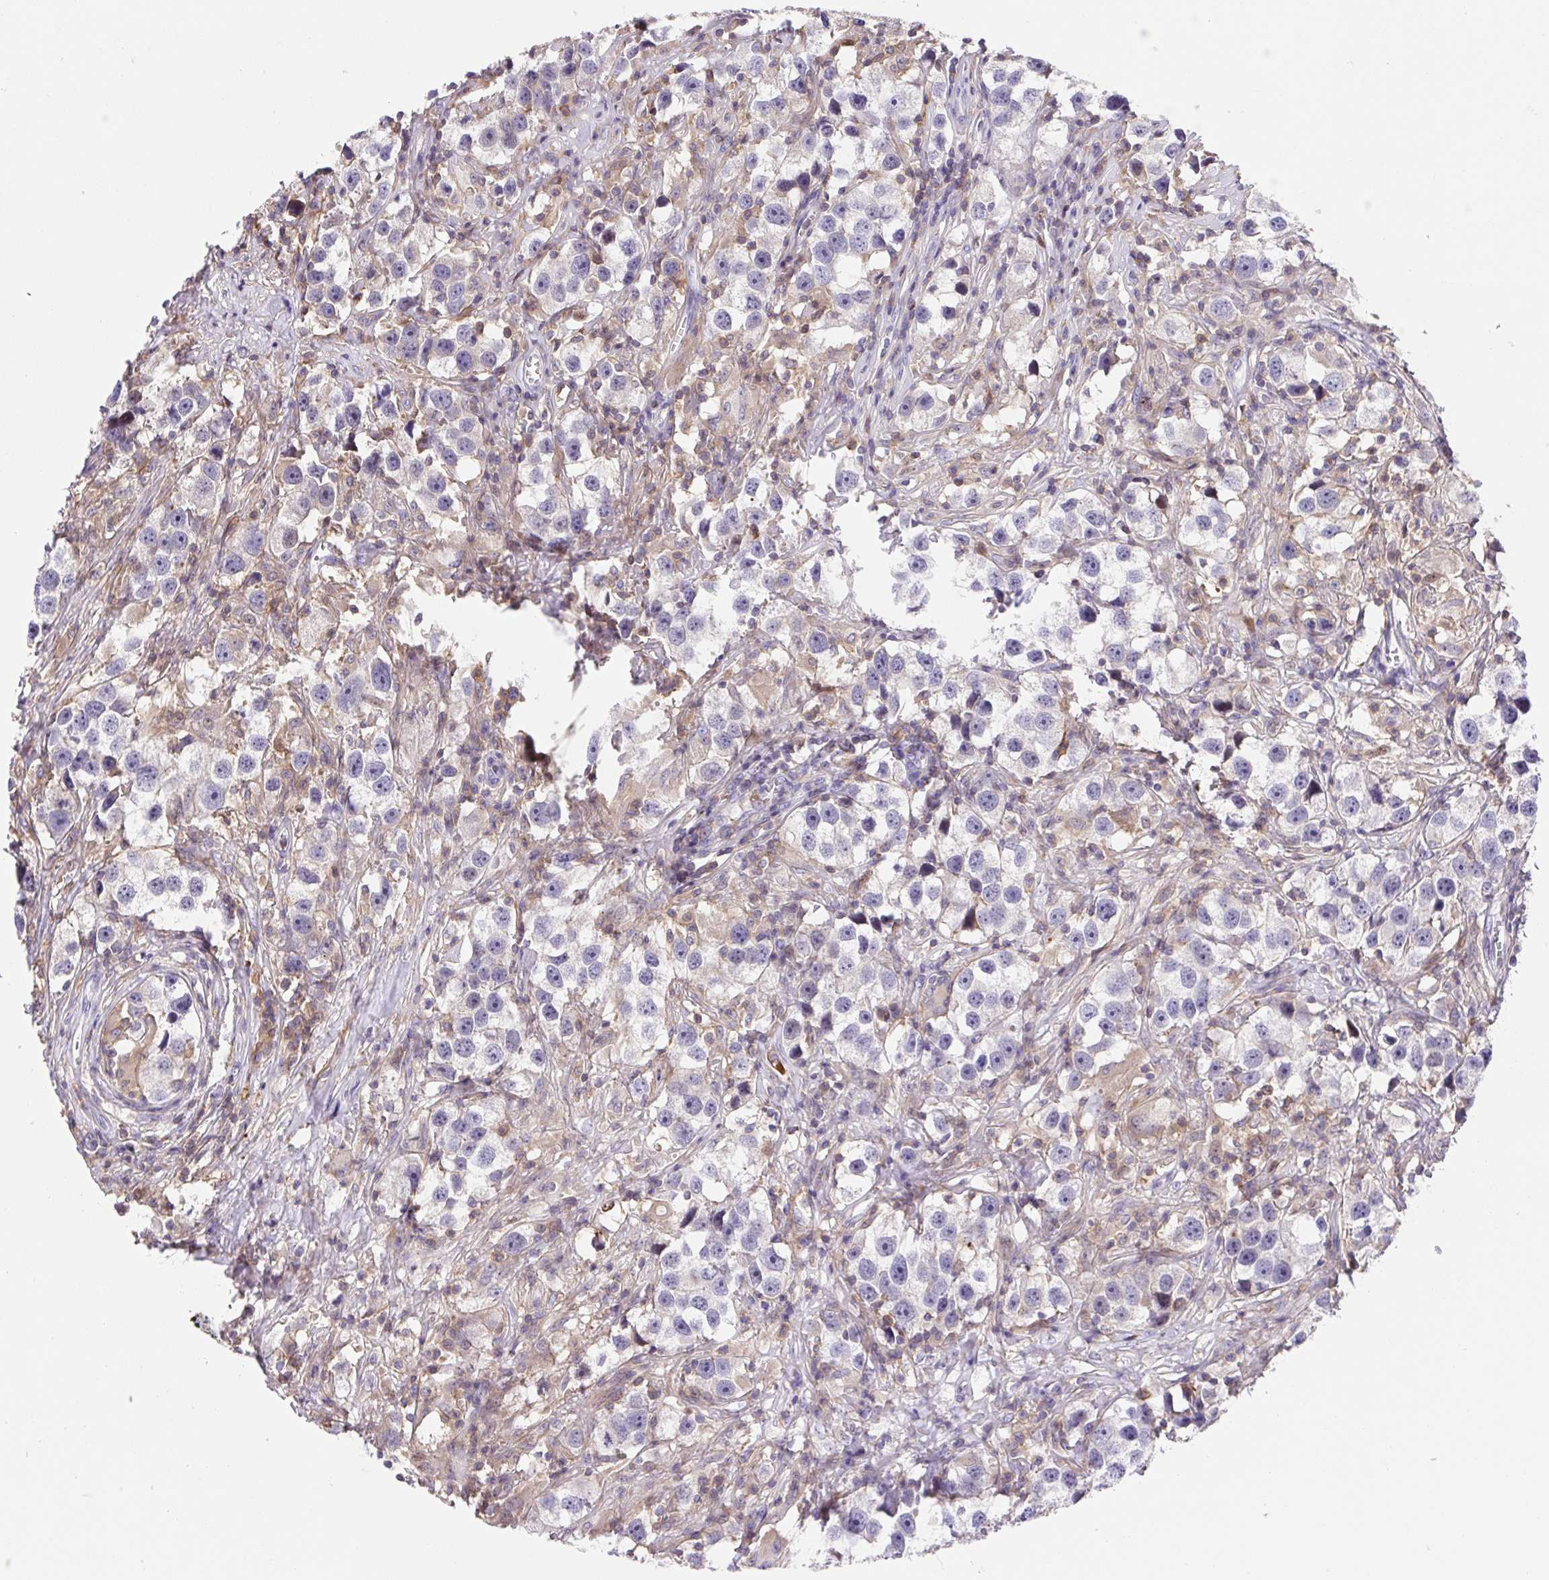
{"staining": {"intensity": "negative", "quantity": "none", "location": "none"}, "tissue": "testis cancer", "cell_type": "Tumor cells", "image_type": "cancer", "snomed": [{"axis": "morphology", "description": "Seminoma, NOS"}, {"axis": "topography", "description": "Testis"}], "caption": "Human testis seminoma stained for a protein using immunohistochemistry displays no positivity in tumor cells.", "gene": "TPRG1", "patient": {"sex": "male", "age": 49}}